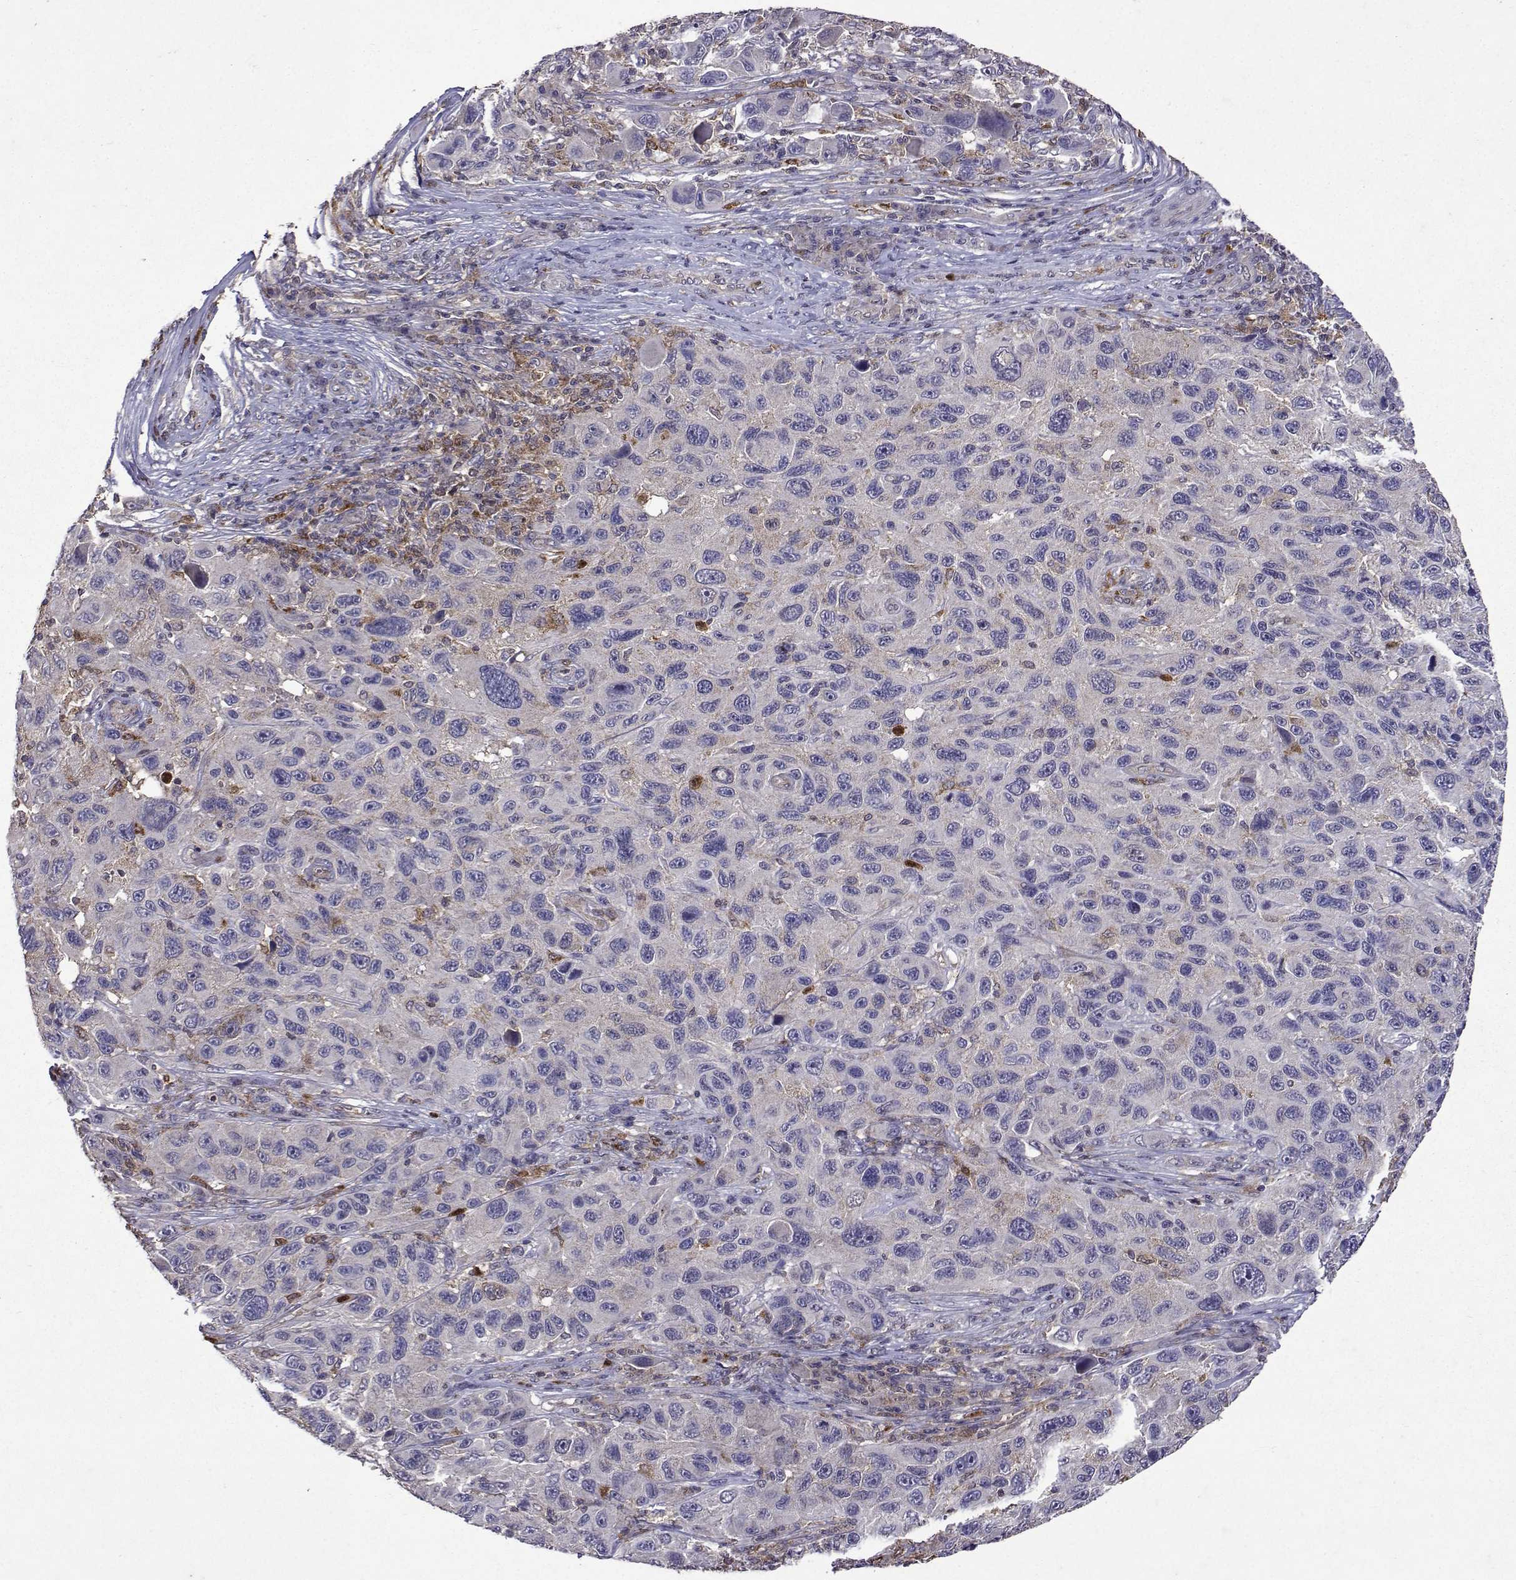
{"staining": {"intensity": "negative", "quantity": "none", "location": "none"}, "tissue": "melanoma", "cell_type": "Tumor cells", "image_type": "cancer", "snomed": [{"axis": "morphology", "description": "Malignant melanoma, NOS"}, {"axis": "topography", "description": "Skin"}], "caption": "The immunohistochemistry photomicrograph has no significant expression in tumor cells of melanoma tissue. (Stains: DAB IHC with hematoxylin counter stain, Microscopy: brightfield microscopy at high magnification).", "gene": "APAF1", "patient": {"sex": "male", "age": 53}}